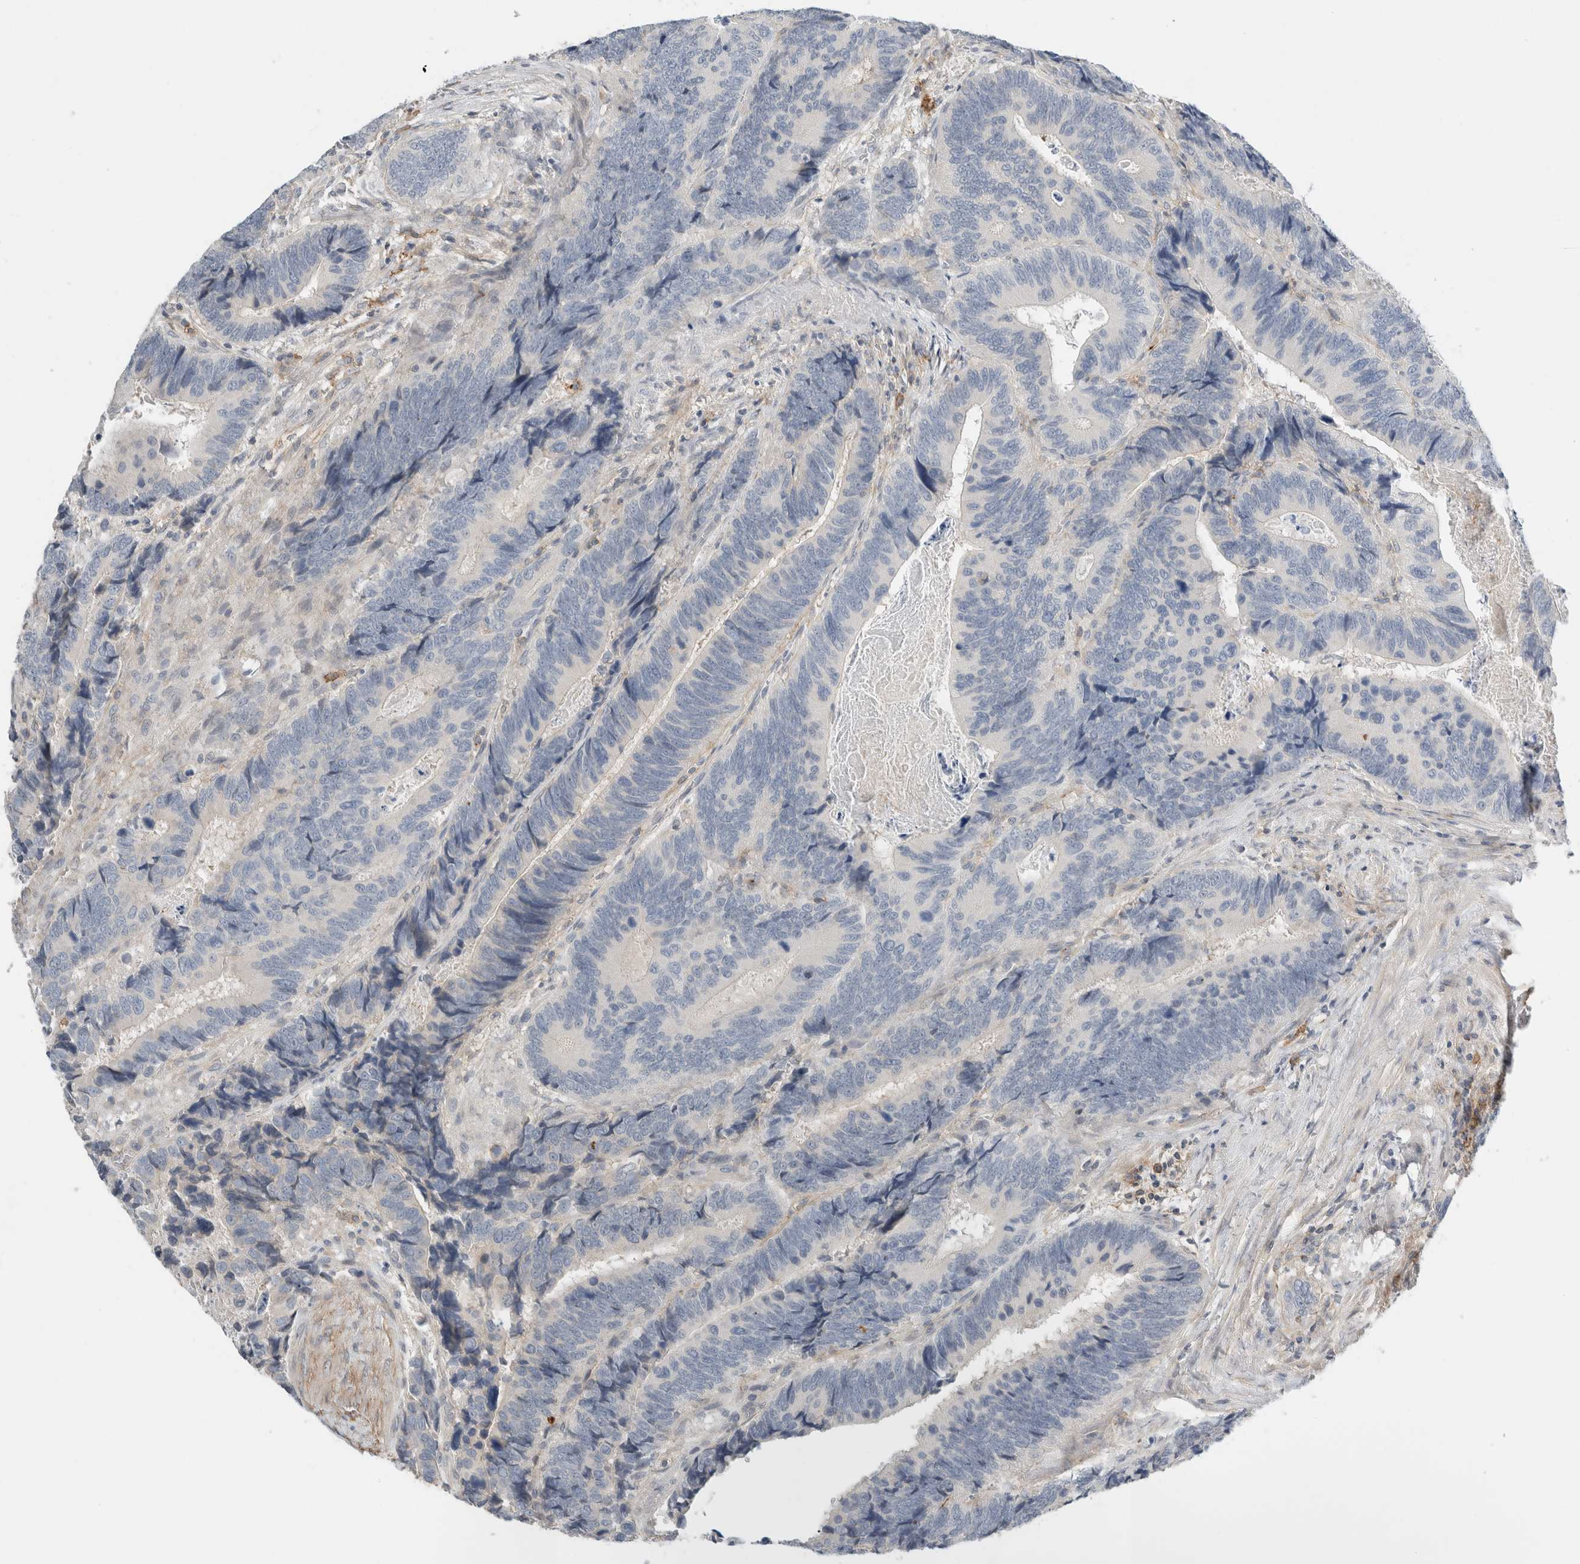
{"staining": {"intensity": "negative", "quantity": "none", "location": "none"}, "tissue": "colorectal cancer", "cell_type": "Tumor cells", "image_type": "cancer", "snomed": [{"axis": "morphology", "description": "Inflammation, NOS"}, {"axis": "morphology", "description": "Adenocarcinoma, NOS"}, {"axis": "topography", "description": "Colon"}], "caption": "The micrograph exhibits no significant positivity in tumor cells of colorectal cancer. Brightfield microscopy of immunohistochemistry (IHC) stained with DAB (3,3'-diaminobenzidine) (brown) and hematoxylin (blue), captured at high magnification.", "gene": "ERCC6L2", "patient": {"sex": "male", "age": 72}}